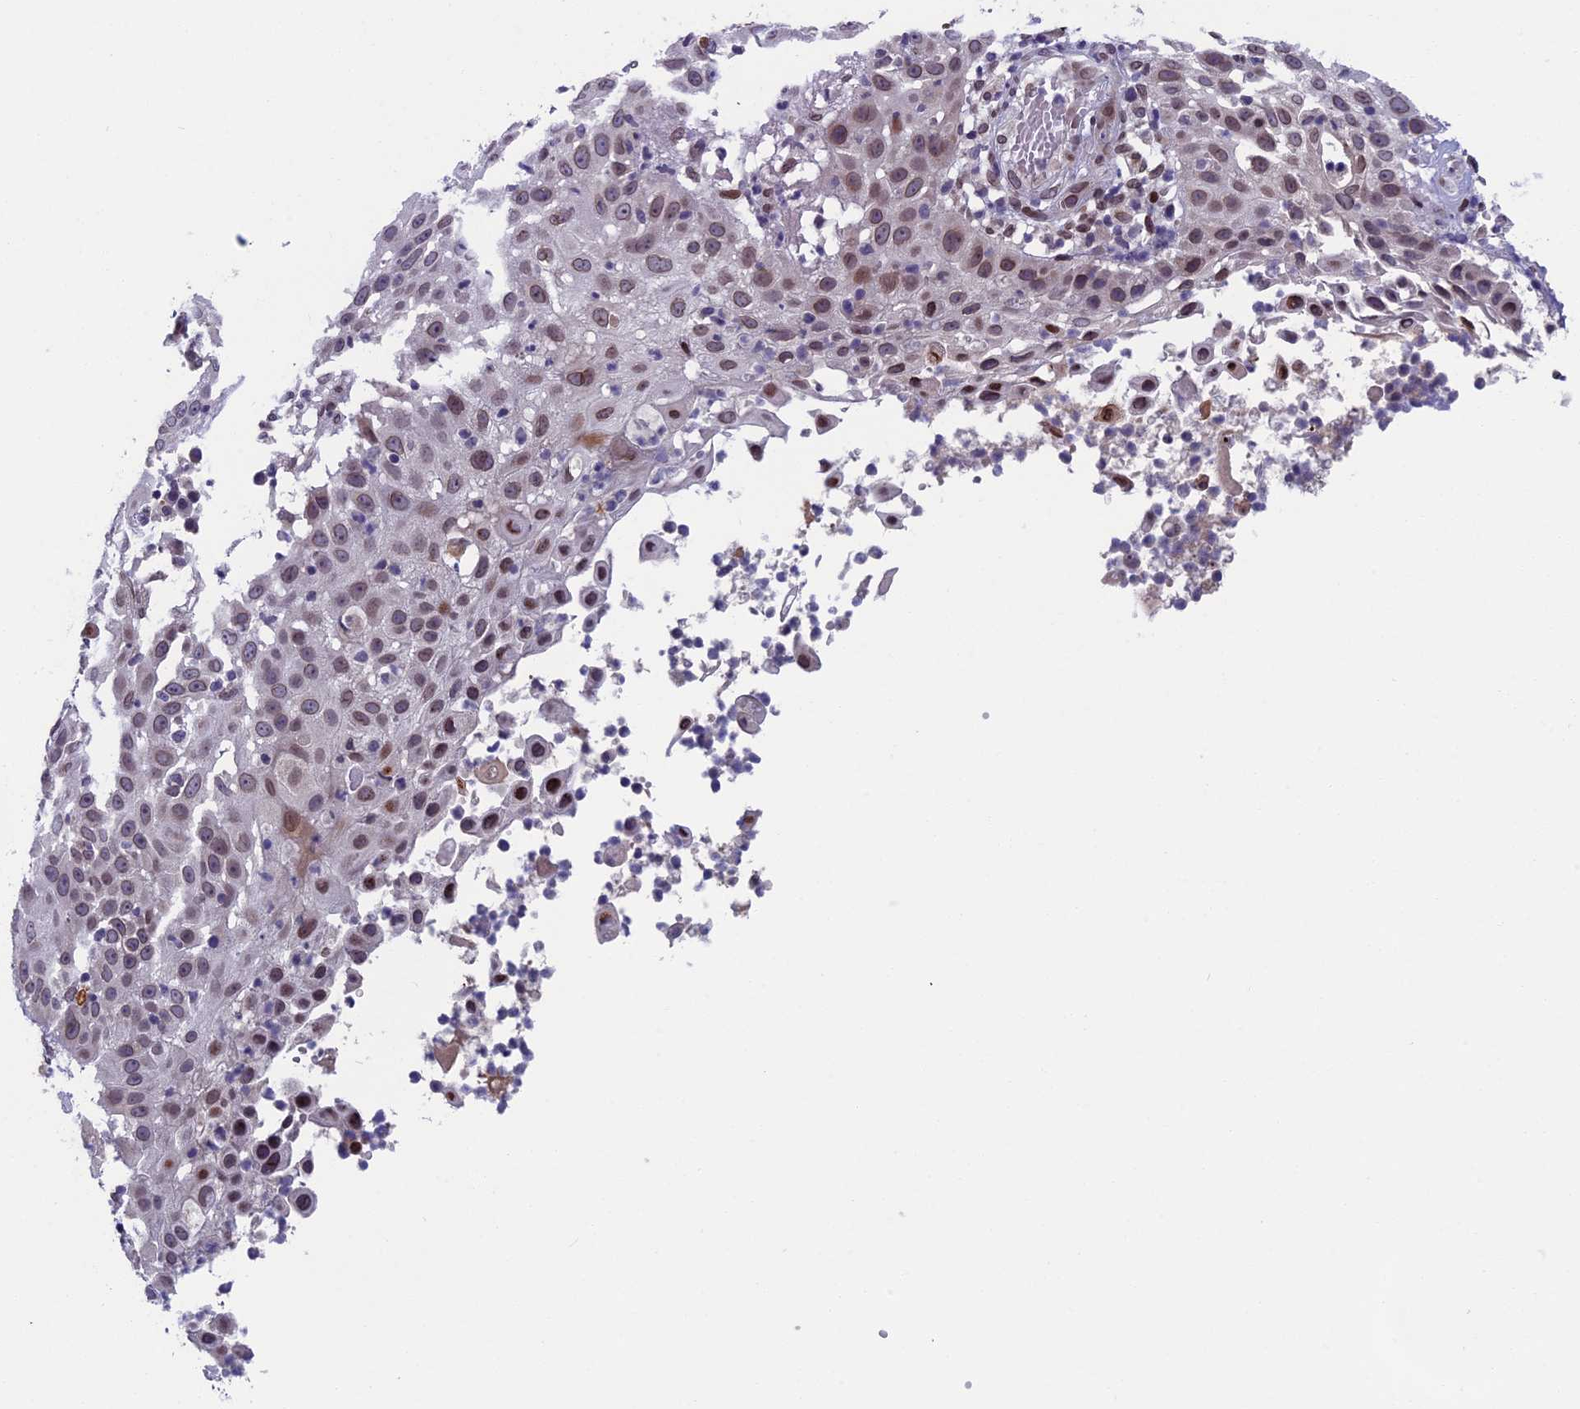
{"staining": {"intensity": "strong", "quantity": "<25%", "location": "cytoplasmic/membranous,nuclear"}, "tissue": "skin cancer", "cell_type": "Tumor cells", "image_type": "cancer", "snomed": [{"axis": "morphology", "description": "Squamous cell carcinoma, NOS"}, {"axis": "topography", "description": "Skin"}], "caption": "DAB (3,3'-diaminobenzidine) immunohistochemical staining of human skin cancer (squamous cell carcinoma) displays strong cytoplasmic/membranous and nuclear protein expression in approximately <25% of tumor cells.", "gene": "GPSM1", "patient": {"sex": "female", "age": 44}}